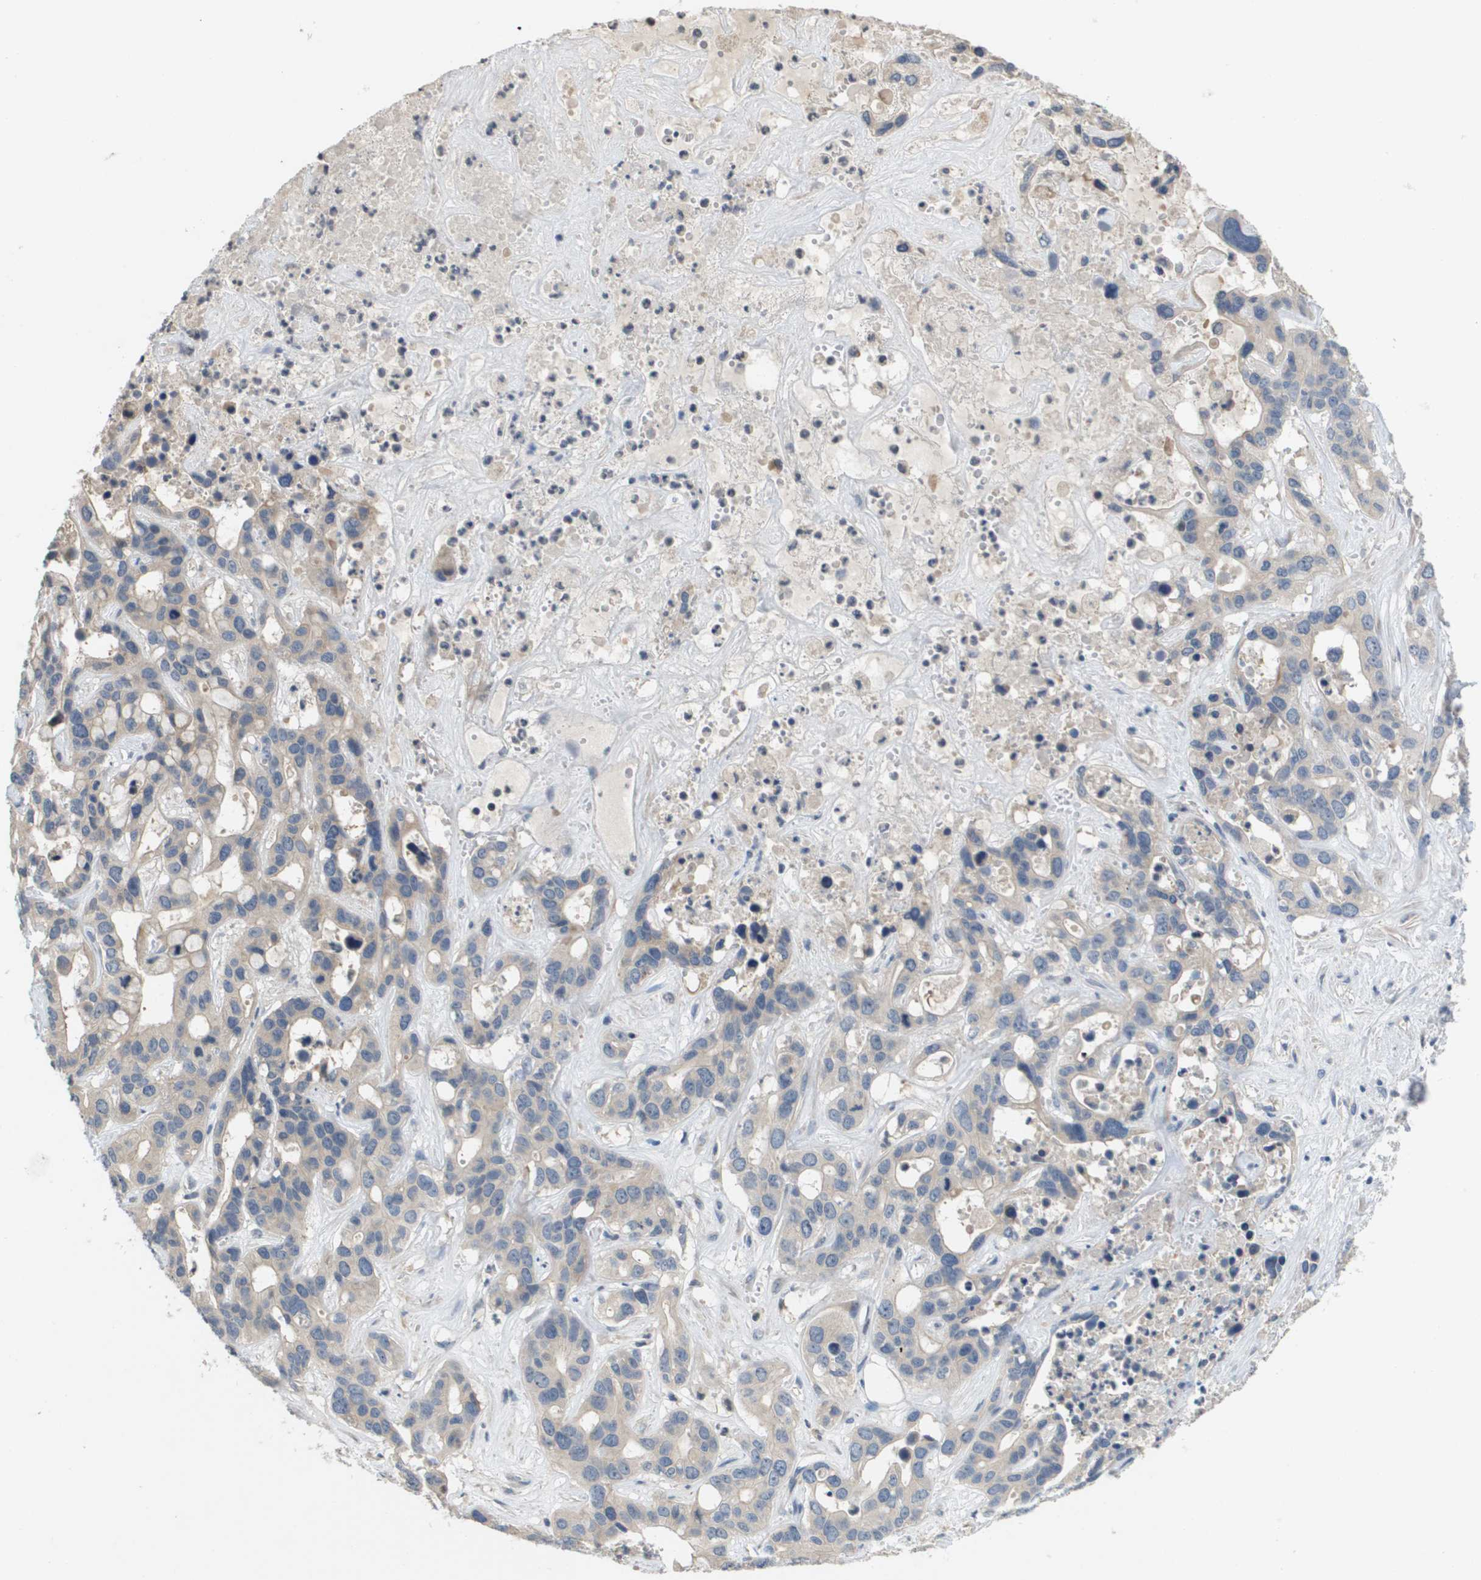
{"staining": {"intensity": "weak", "quantity": "<25%", "location": "cytoplasmic/membranous"}, "tissue": "liver cancer", "cell_type": "Tumor cells", "image_type": "cancer", "snomed": [{"axis": "morphology", "description": "Cholangiocarcinoma"}, {"axis": "topography", "description": "Liver"}], "caption": "High magnification brightfield microscopy of liver cancer (cholangiocarcinoma) stained with DAB (3,3'-diaminobenzidine) (brown) and counterstained with hematoxylin (blue): tumor cells show no significant expression.", "gene": "CAPN11", "patient": {"sex": "female", "age": 65}}